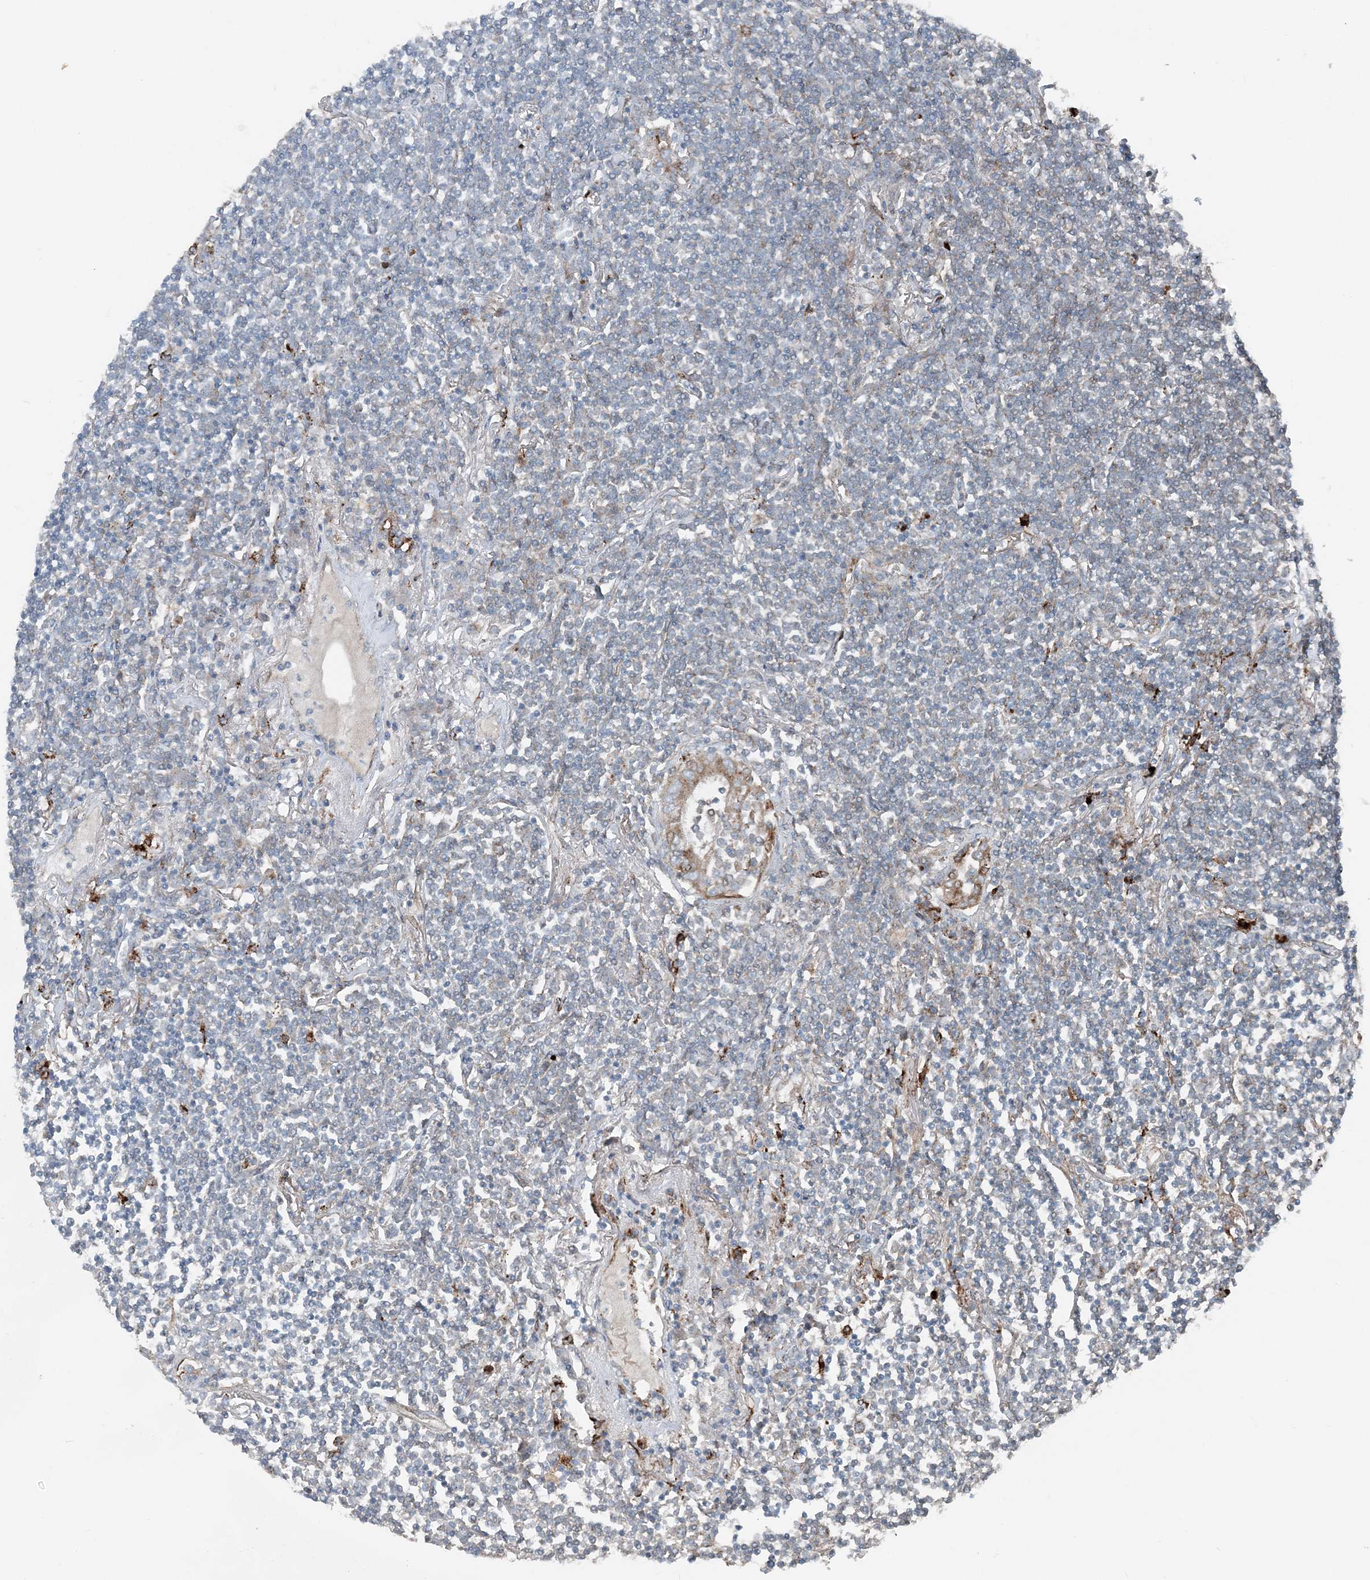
{"staining": {"intensity": "negative", "quantity": "none", "location": "none"}, "tissue": "lymphoma", "cell_type": "Tumor cells", "image_type": "cancer", "snomed": [{"axis": "morphology", "description": "Malignant lymphoma, non-Hodgkin's type, Low grade"}, {"axis": "topography", "description": "Lung"}], "caption": "IHC of human malignant lymphoma, non-Hodgkin's type (low-grade) demonstrates no staining in tumor cells.", "gene": "KY", "patient": {"sex": "female", "age": 71}}